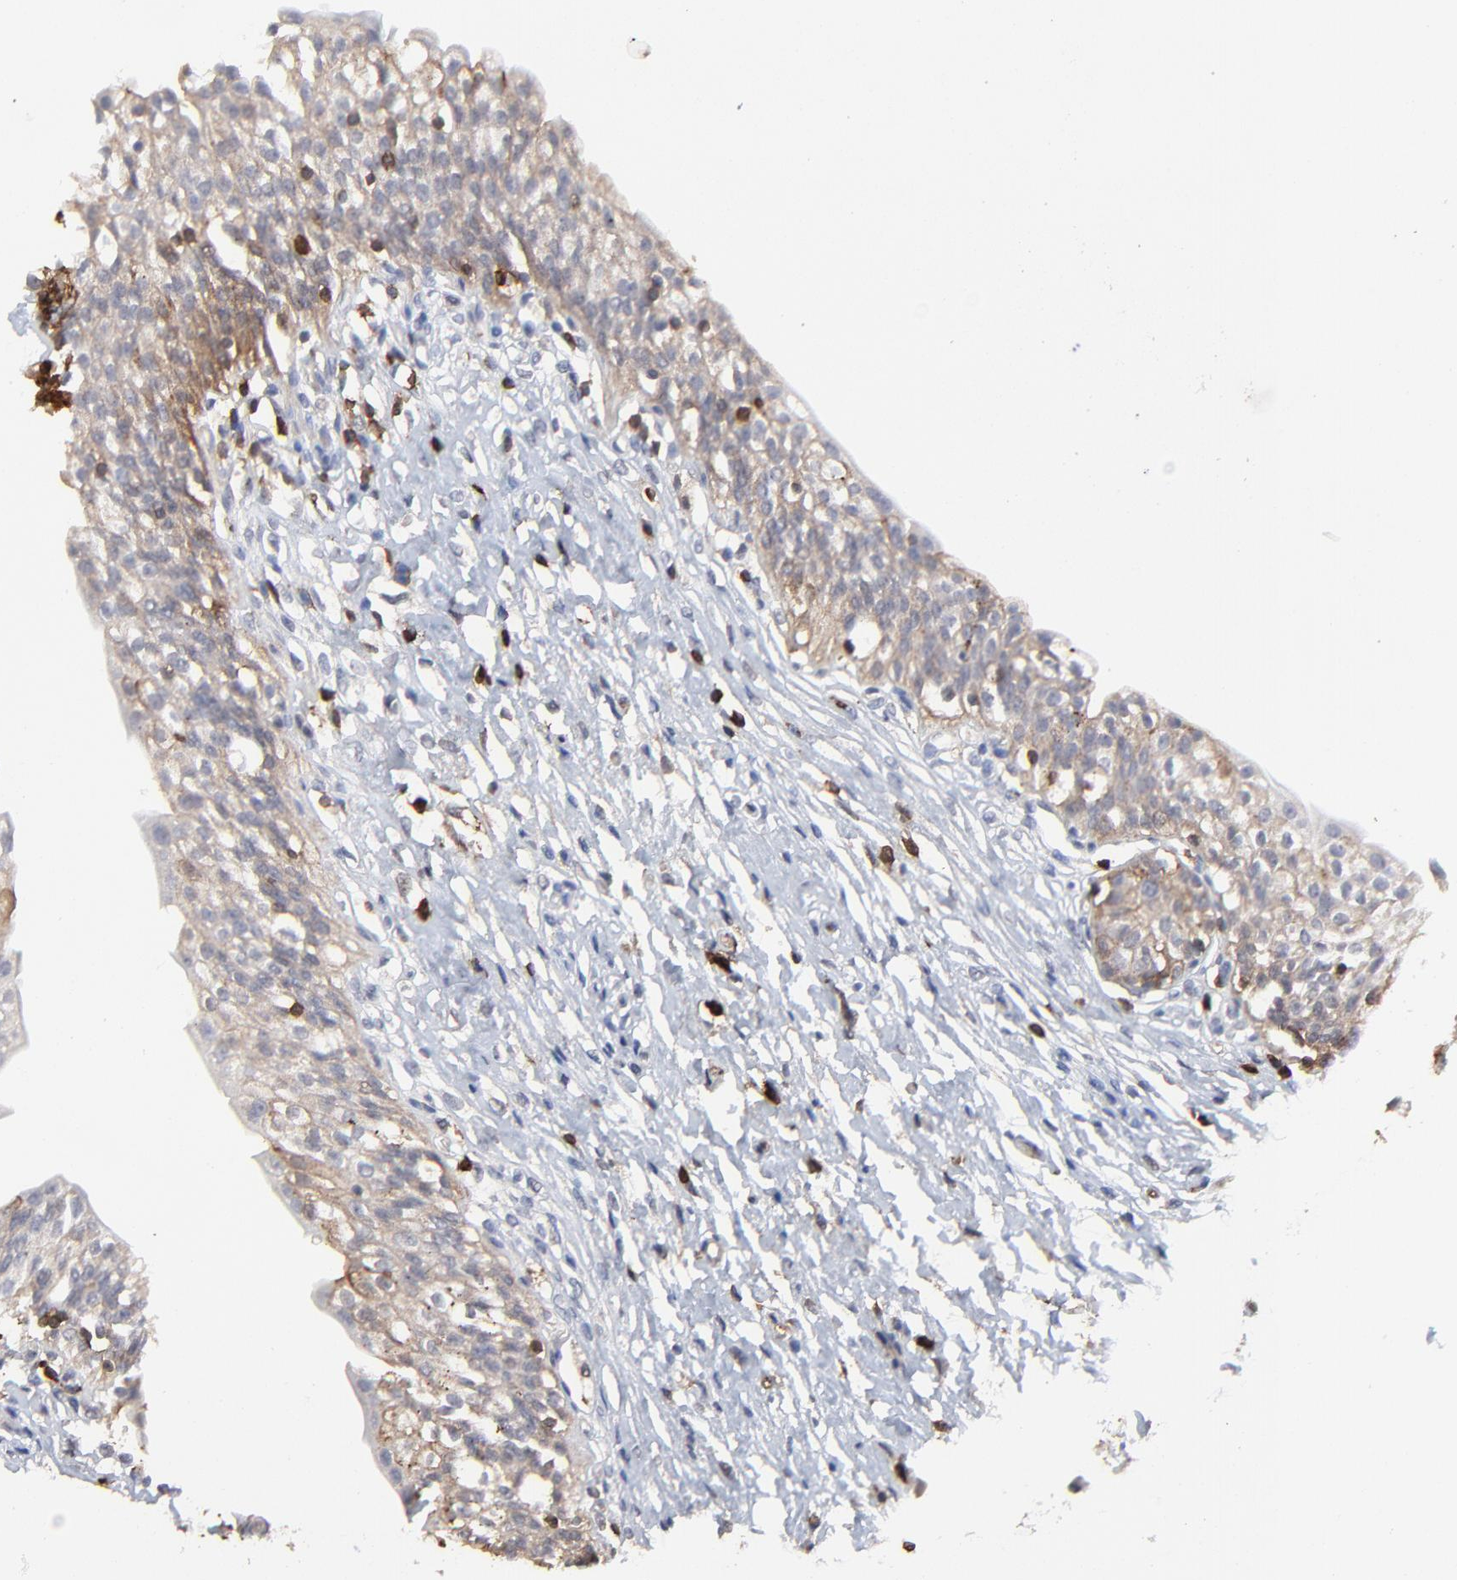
{"staining": {"intensity": "weak", "quantity": ">75%", "location": "cytoplasmic/membranous"}, "tissue": "urinary bladder", "cell_type": "Urothelial cells", "image_type": "normal", "snomed": [{"axis": "morphology", "description": "Normal tissue, NOS"}, {"axis": "topography", "description": "Urinary bladder"}], "caption": "An image of human urinary bladder stained for a protein shows weak cytoplasmic/membranous brown staining in urothelial cells.", "gene": "SLC6A14", "patient": {"sex": "female", "age": 80}}